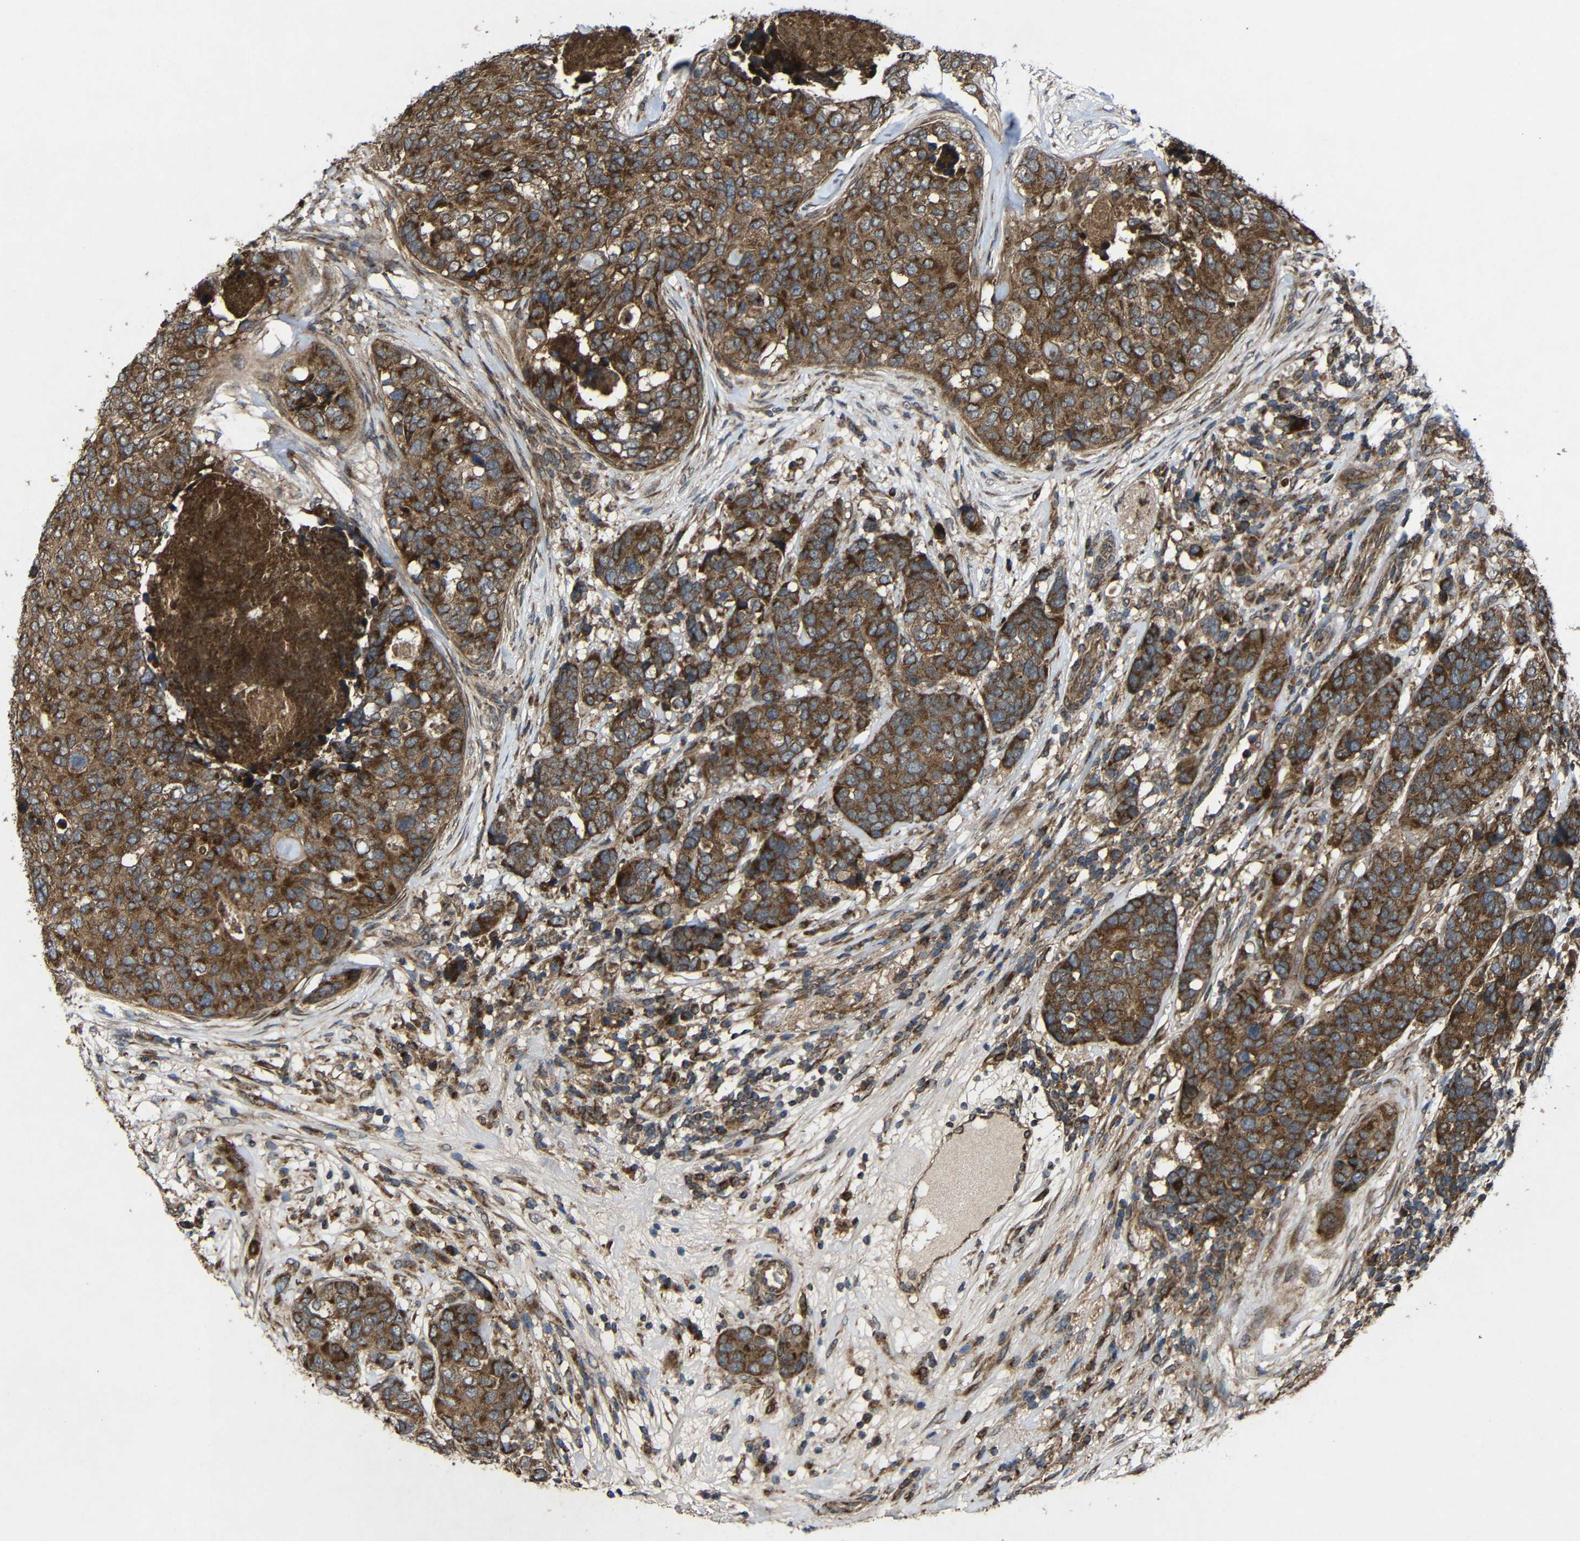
{"staining": {"intensity": "strong", "quantity": ">75%", "location": "cytoplasmic/membranous"}, "tissue": "breast cancer", "cell_type": "Tumor cells", "image_type": "cancer", "snomed": [{"axis": "morphology", "description": "Lobular carcinoma"}, {"axis": "topography", "description": "Breast"}], "caption": "DAB (3,3'-diaminobenzidine) immunohistochemical staining of breast cancer demonstrates strong cytoplasmic/membranous protein staining in approximately >75% of tumor cells.", "gene": "C1GALT1", "patient": {"sex": "female", "age": 59}}